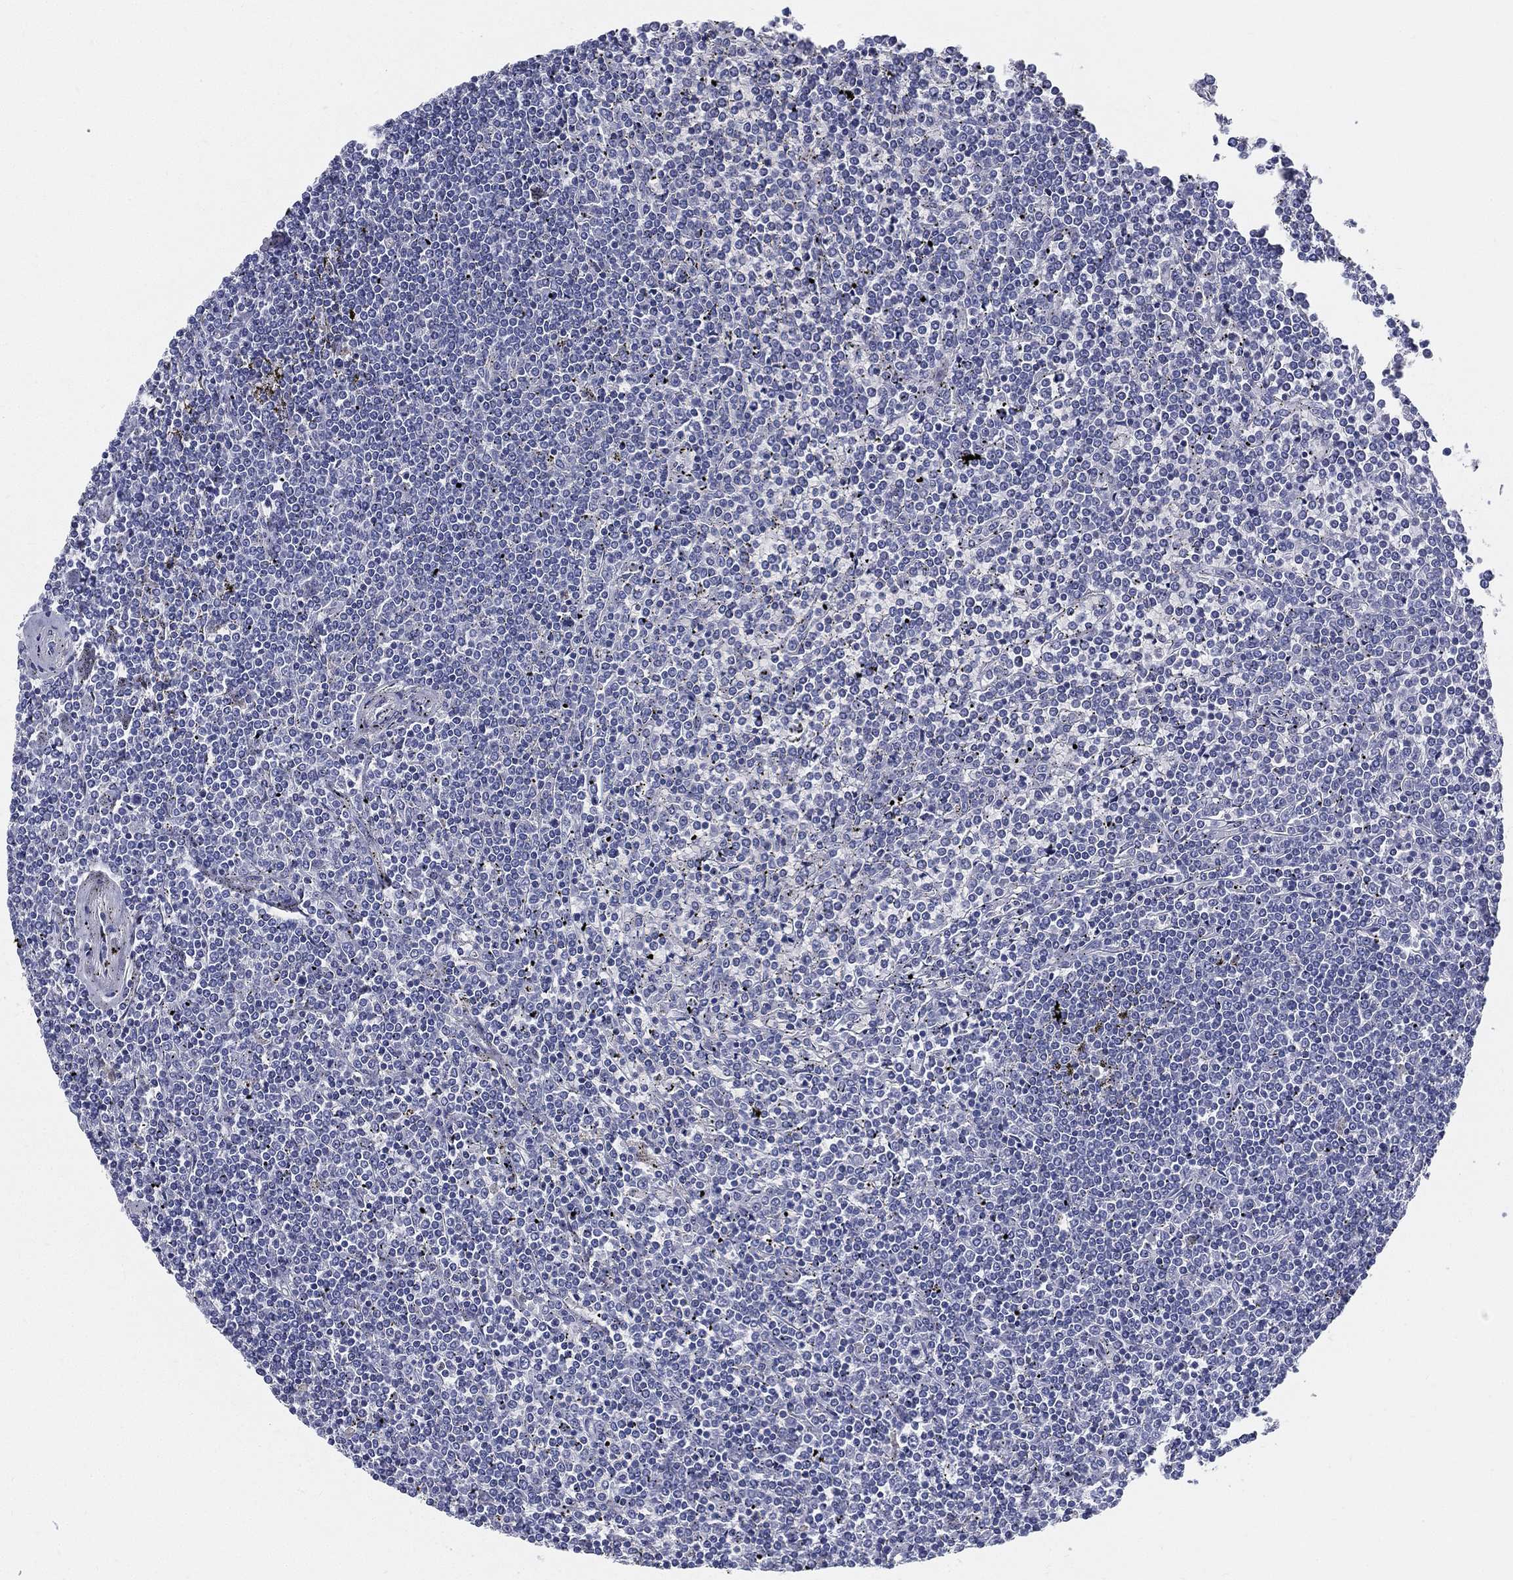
{"staining": {"intensity": "negative", "quantity": "none", "location": "none"}, "tissue": "lymphoma", "cell_type": "Tumor cells", "image_type": "cancer", "snomed": [{"axis": "morphology", "description": "Malignant lymphoma, non-Hodgkin's type, Low grade"}, {"axis": "topography", "description": "Spleen"}], "caption": "DAB immunohistochemical staining of human lymphoma demonstrates no significant expression in tumor cells.", "gene": "STS", "patient": {"sex": "female", "age": 19}}